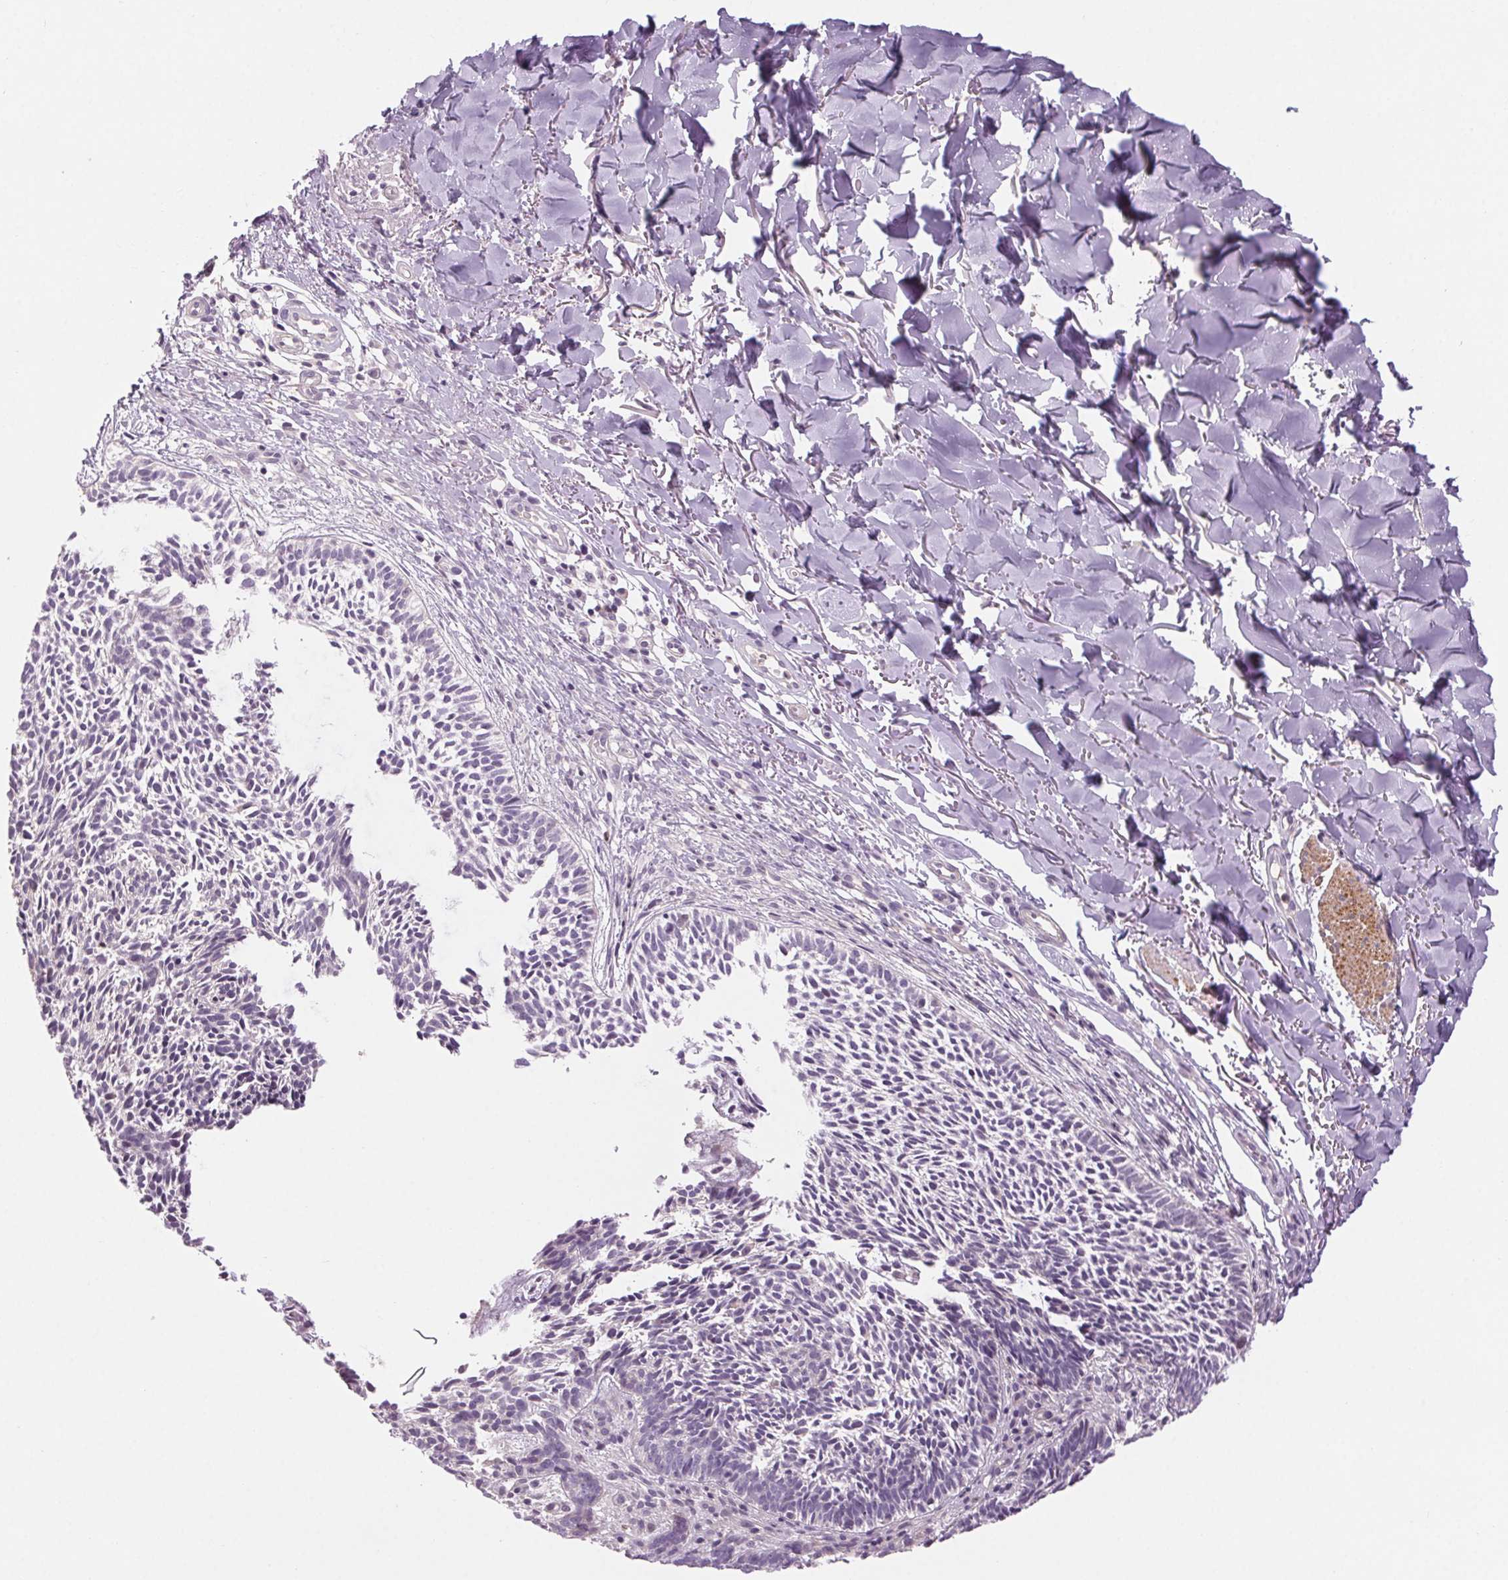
{"staining": {"intensity": "negative", "quantity": "none", "location": "none"}, "tissue": "skin cancer", "cell_type": "Tumor cells", "image_type": "cancer", "snomed": [{"axis": "morphology", "description": "Basal cell carcinoma"}, {"axis": "topography", "description": "Skin"}], "caption": "Immunohistochemistry micrograph of neoplastic tissue: human skin basal cell carcinoma stained with DAB (3,3'-diaminobenzidine) exhibits no significant protein positivity in tumor cells. The staining was performed using DAB (3,3'-diaminobenzidine) to visualize the protein expression in brown, while the nuclei were stained in blue with hematoxylin (Magnification: 20x).", "gene": "HHLA2", "patient": {"sex": "male", "age": 78}}